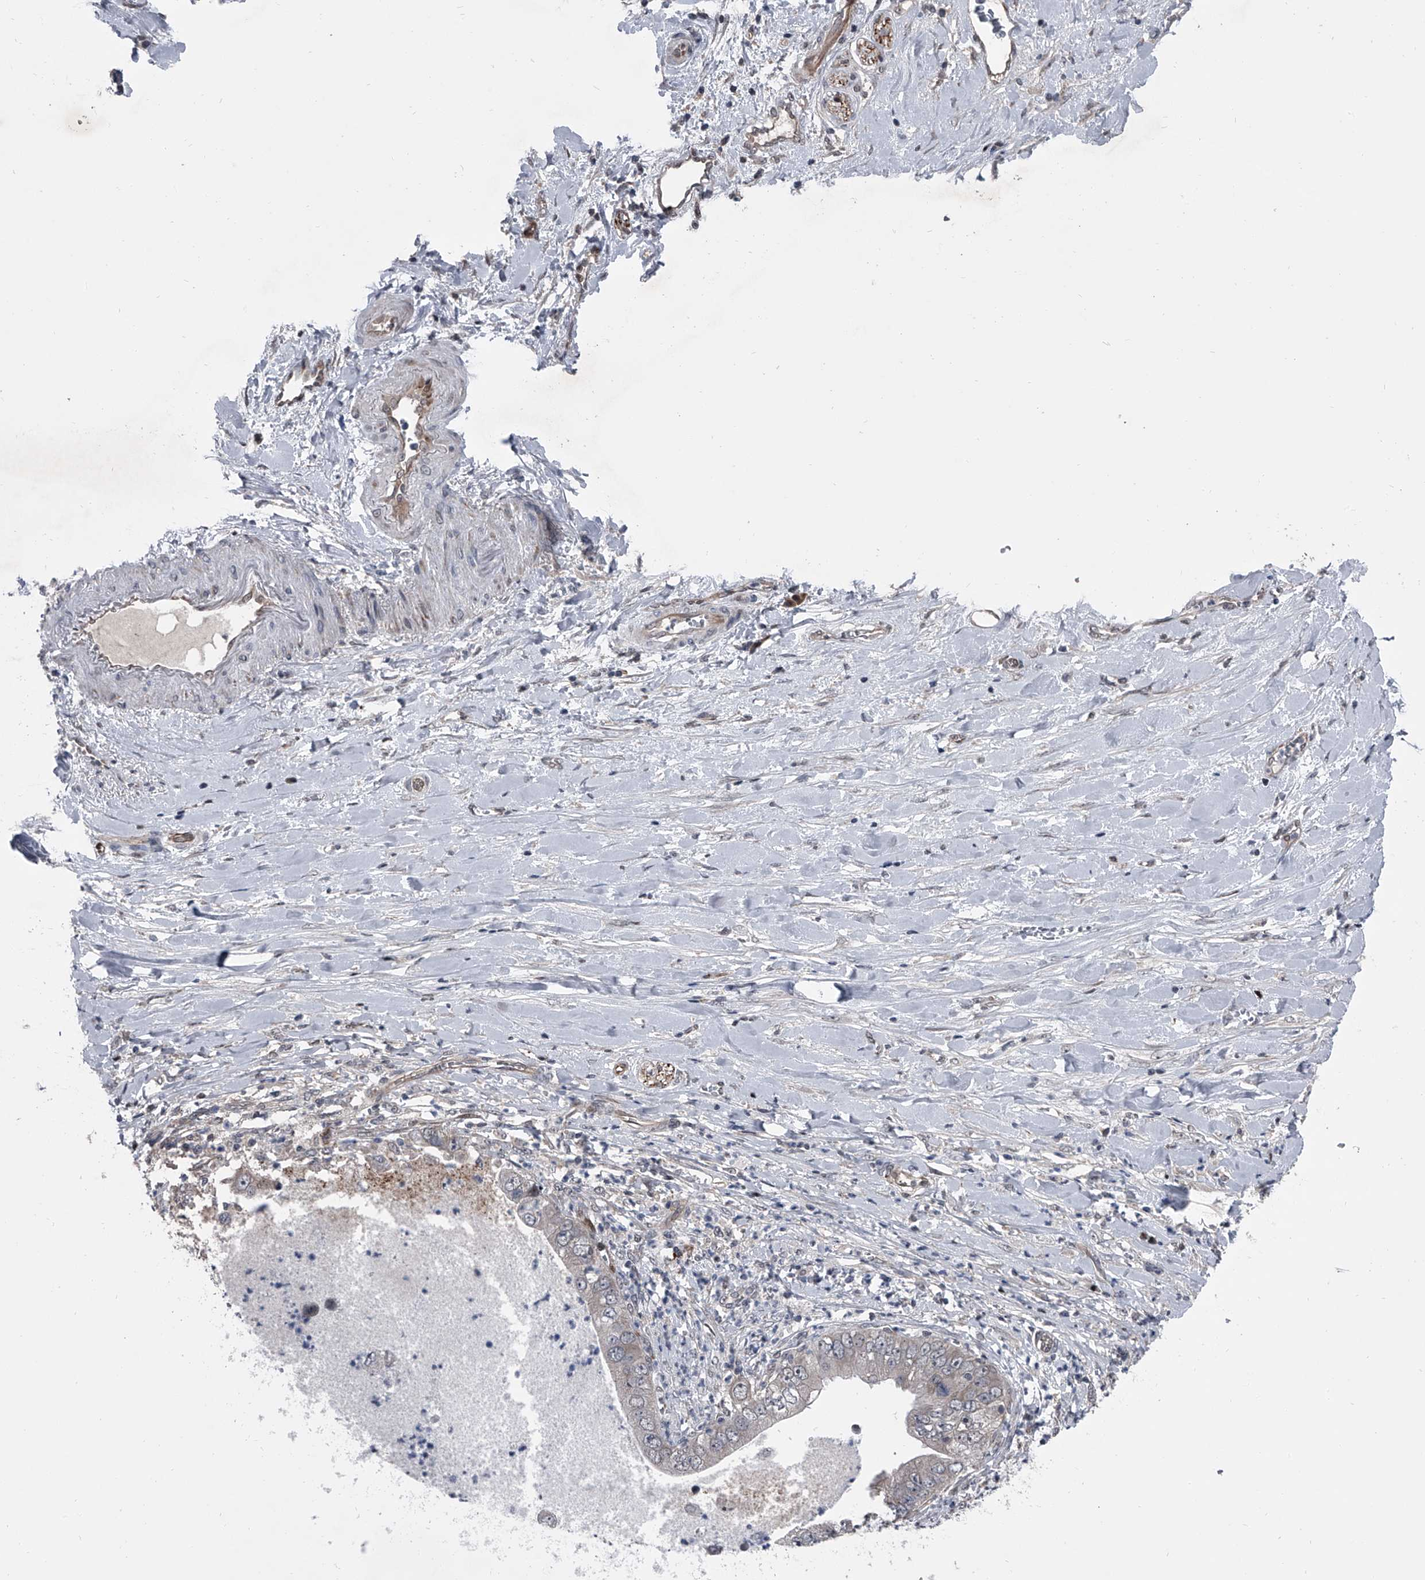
{"staining": {"intensity": "negative", "quantity": "none", "location": "none"}, "tissue": "pancreatic cancer", "cell_type": "Tumor cells", "image_type": "cancer", "snomed": [{"axis": "morphology", "description": "Adenocarcinoma, NOS"}, {"axis": "topography", "description": "Pancreas"}], "caption": "Pancreatic cancer was stained to show a protein in brown. There is no significant expression in tumor cells.", "gene": "ELK4", "patient": {"sex": "female", "age": 78}}